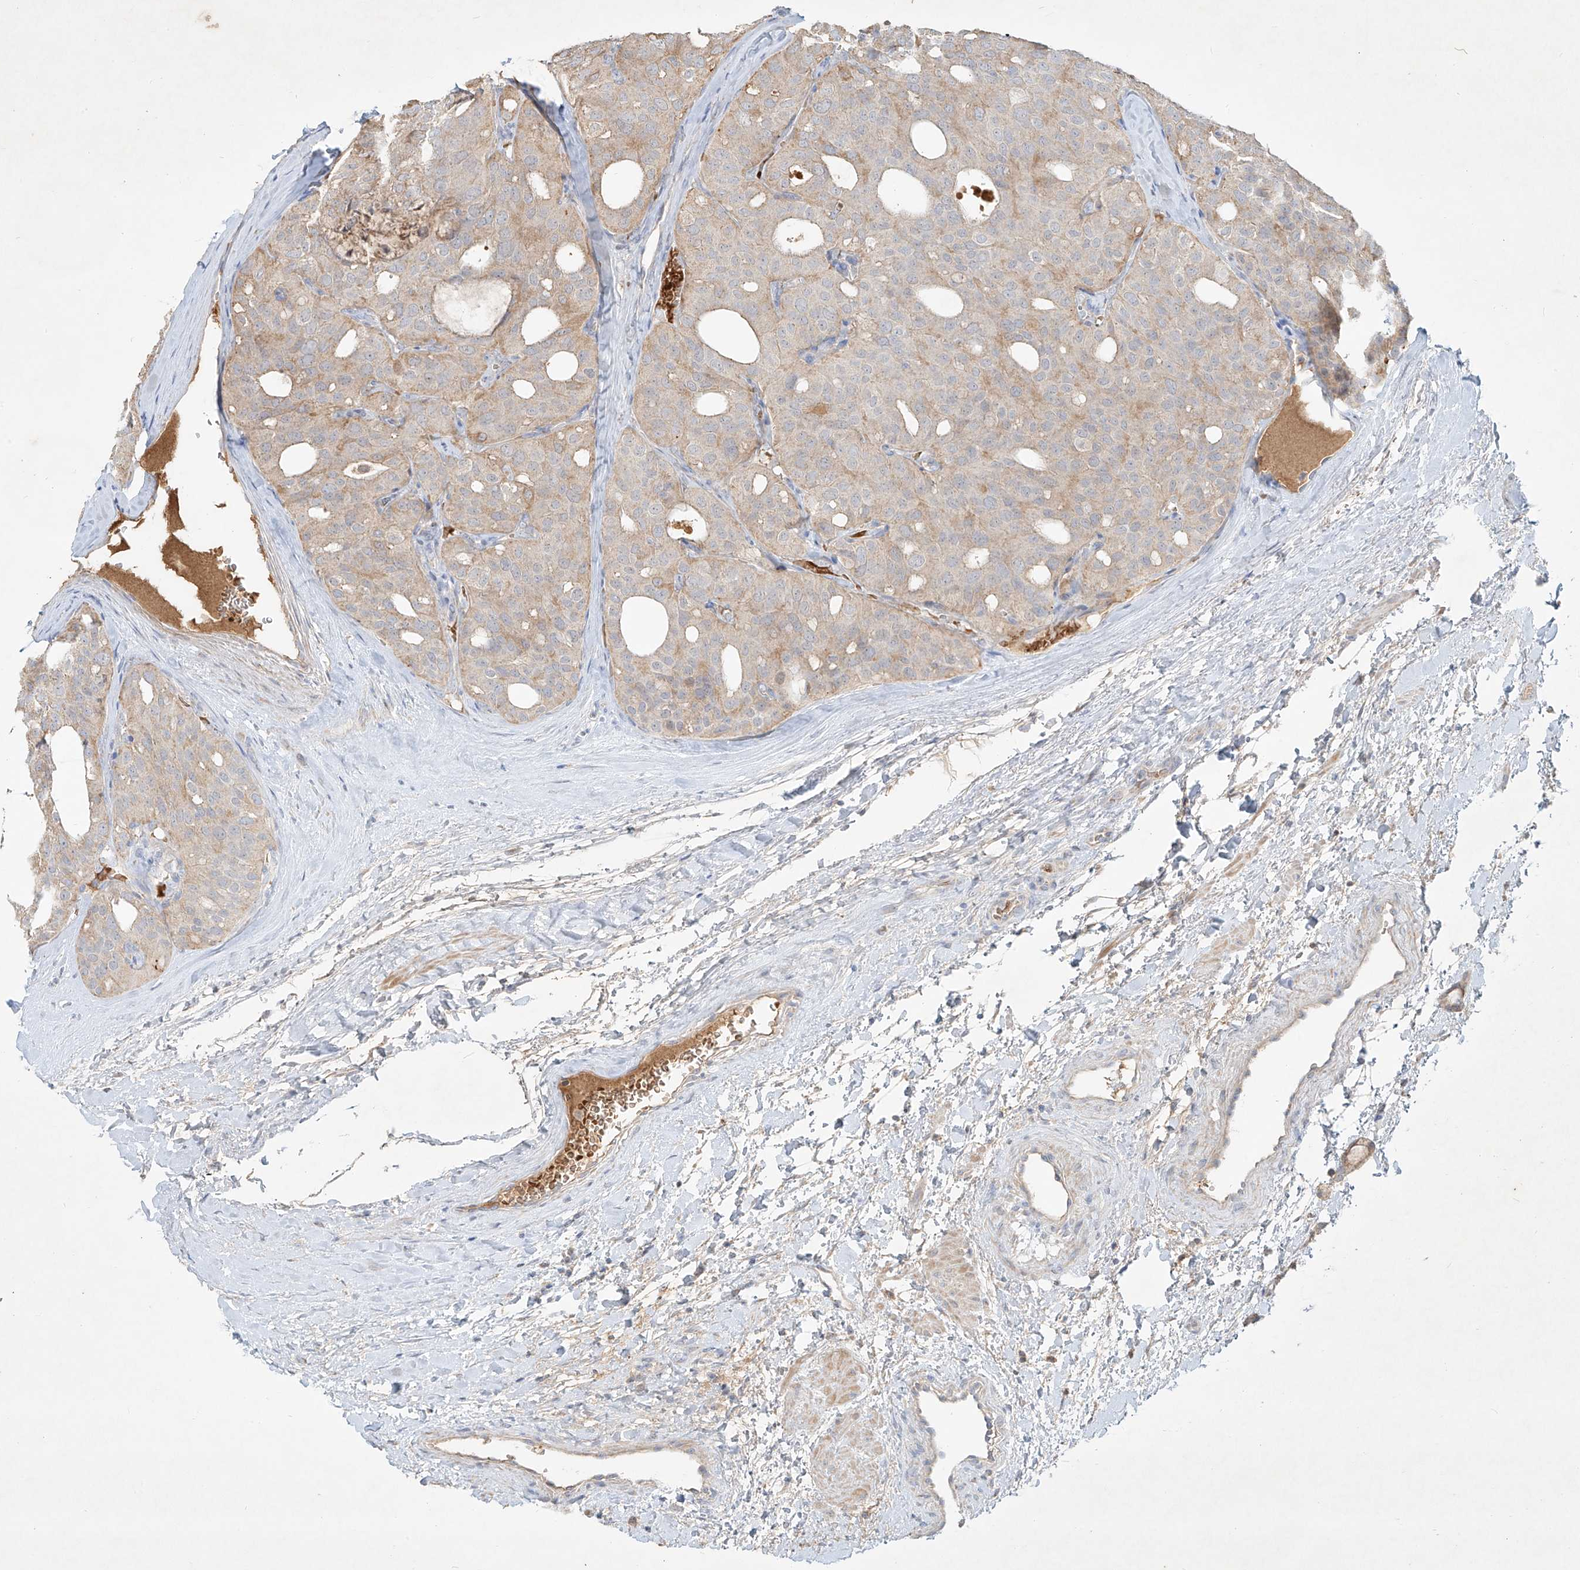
{"staining": {"intensity": "weak", "quantity": "<25%", "location": "cytoplasmic/membranous"}, "tissue": "thyroid cancer", "cell_type": "Tumor cells", "image_type": "cancer", "snomed": [{"axis": "morphology", "description": "Follicular adenoma carcinoma, NOS"}, {"axis": "topography", "description": "Thyroid gland"}], "caption": "This is an IHC histopathology image of follicular adenoma carcinoma (thyroid). There is no expression in tumor cells.", "gene": "KPNA7", "patient": {"sex": "male", "age": 75}}